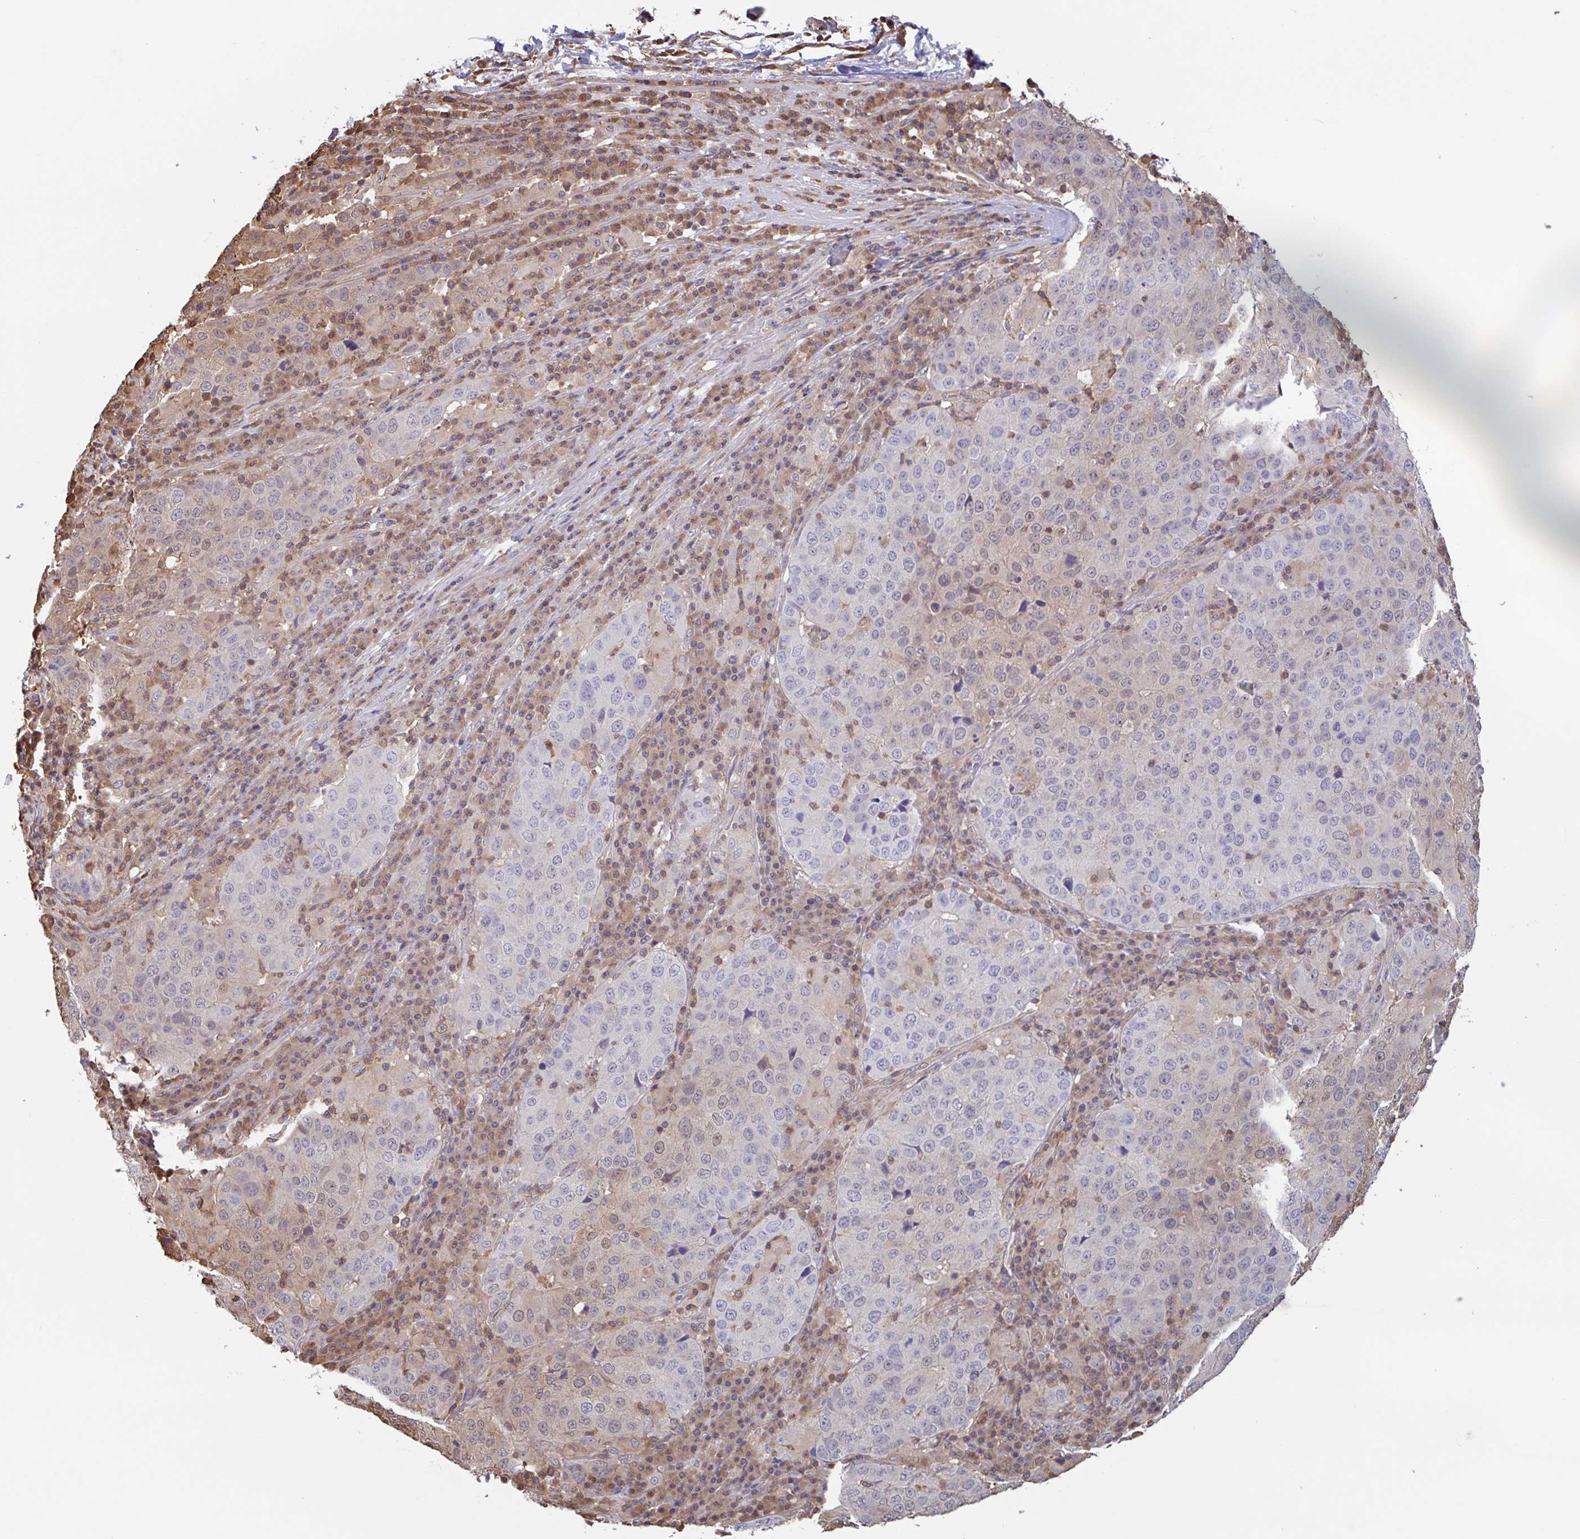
{"staining": {"intensity": "negative", "quantity": "none", "location": "none"}, "tissue": "stomach cancer", "cell_type": "Tumor cells", "image_type": "cancer", "snomed": [{"axis": "morphology", "description": "Adenocarcinoma, NOS"}, {"axis": "topography", "description": "Stomach"}], "caption": "IHC micrograph of human stomach cancer (adenocarcinoma) stained for a protein (brown), which shows no expression in tumor cells.", "gene": "OTOP2", "patient": {"sex": "male", "age": 71}}